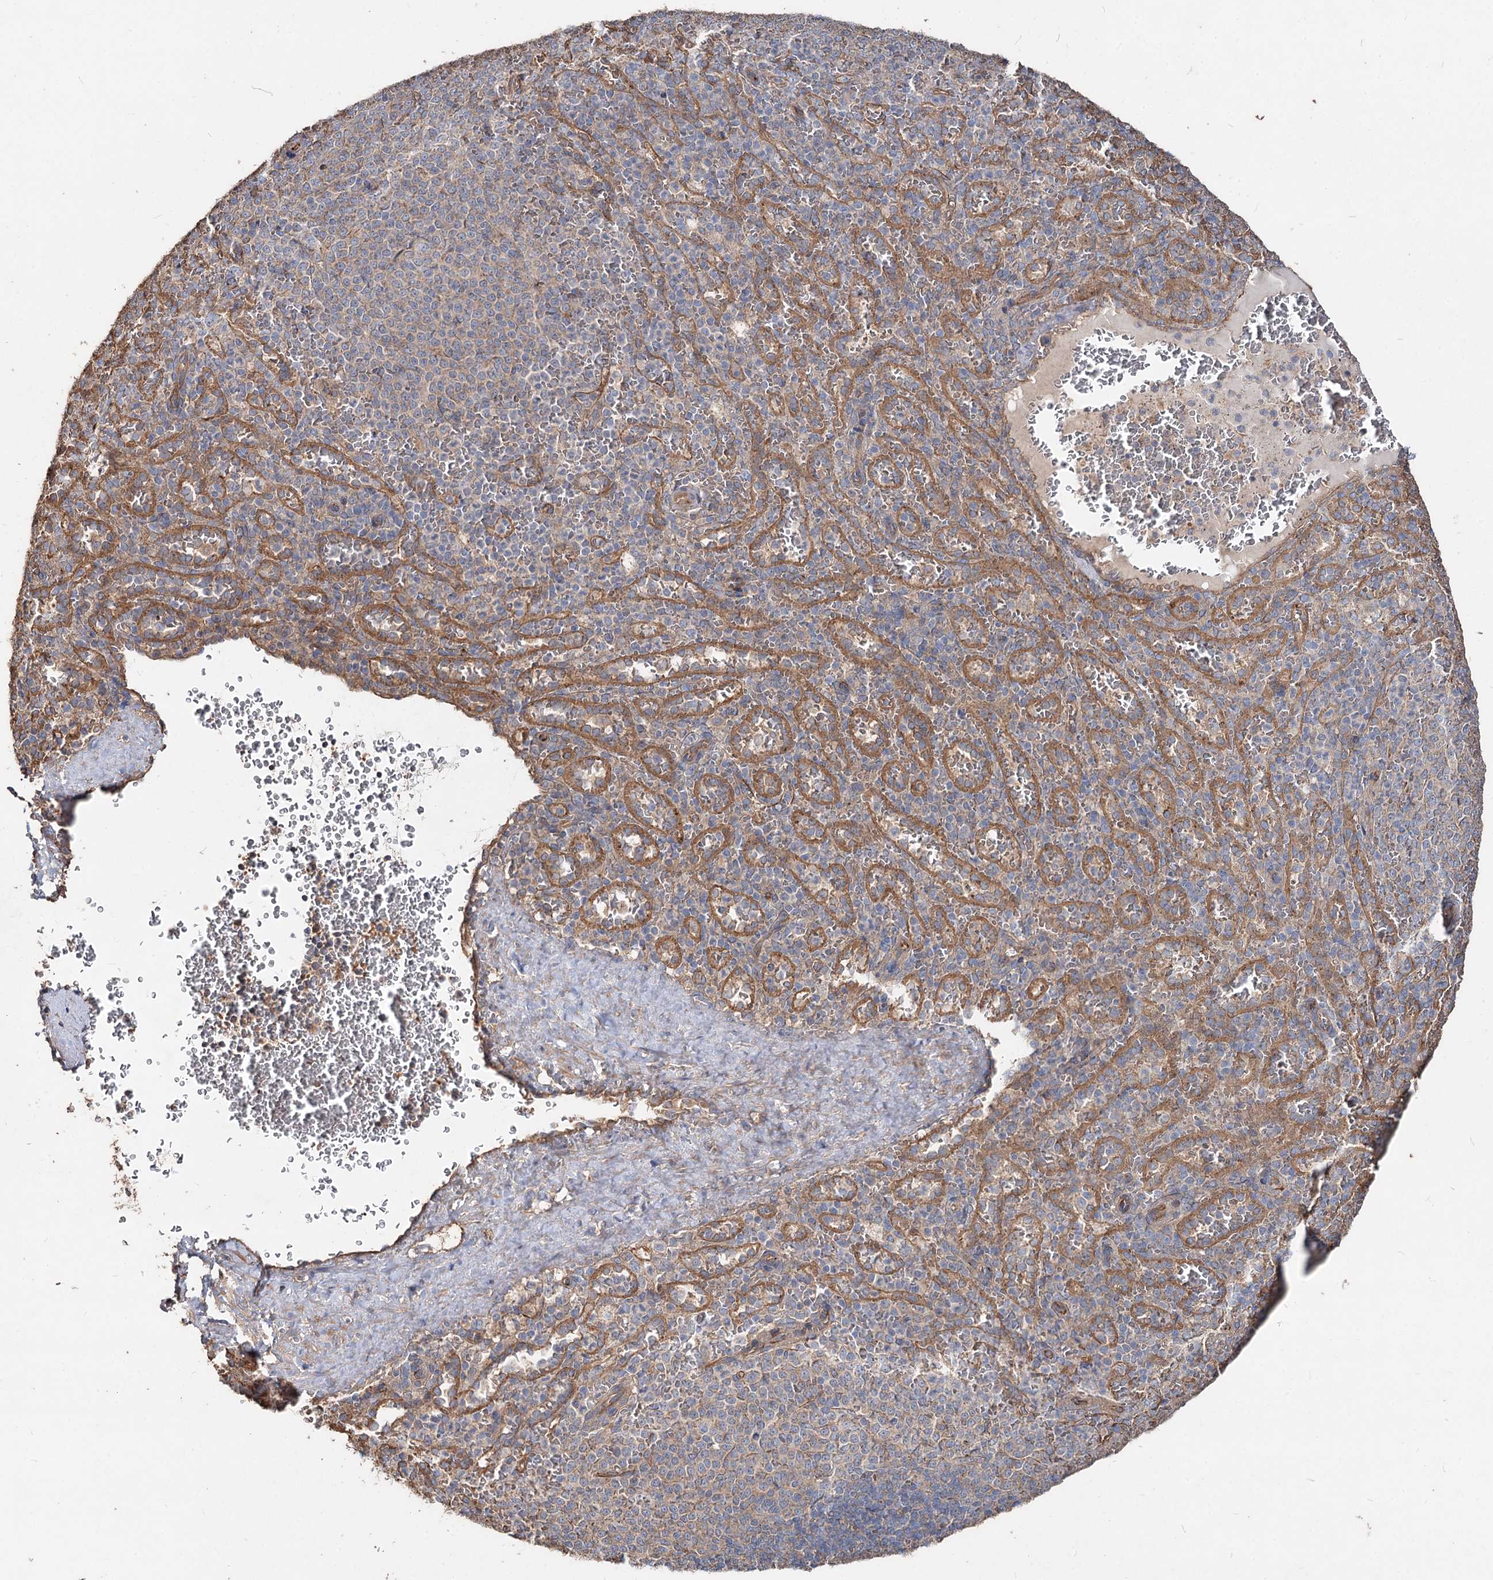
{"staining": {"intensity": "negative", "quantity": "none", "location": "none"}, "tissue": "spleen", "cell_type": "Cells in red pulp", "image_type": "normal", "snomed": [{"axis": "morphology", "description": "Normal tissue, NOS"}, {"axis": "topography", "description": "Spleen"}], "caption": "Immunohistochemistry (IHC) histopathology image of normal human spleen stained for a protein (brown), which reveals no expression in cells in red pulp.", "gene": "SPART", "patient": {"sex": "female", "age": 21}}